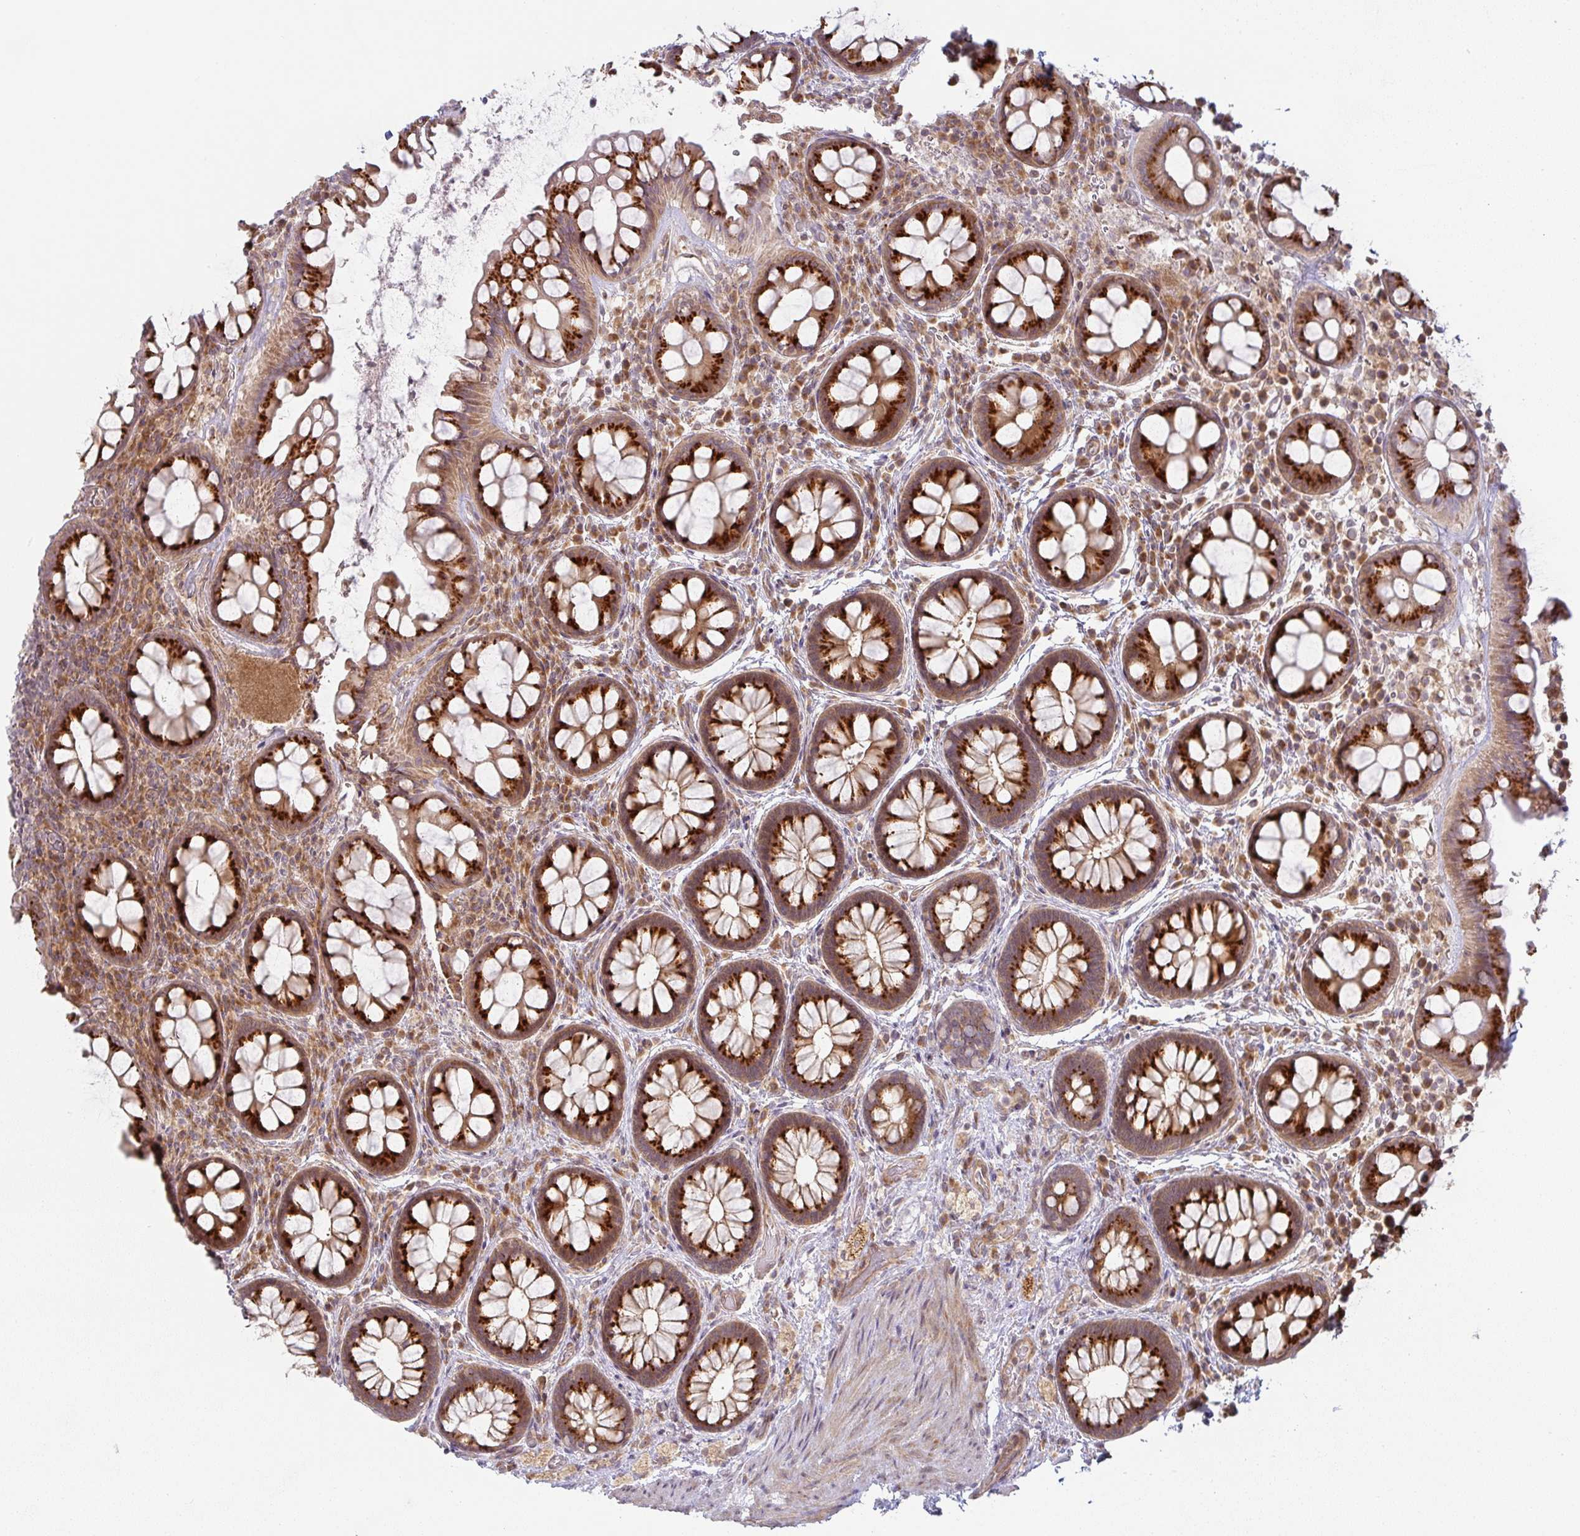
{"staining": {"intensity": "strong", "quantity": ">75%", "location": "cytoplasmic/membranous"}, "tissue": "rectum", "cell_type": "Glandular cells", "image_type": "normal", "snomed": [{"axis": "morphology", "description": "Normal tissue, NOS"}, {"axis": "topography", "description": "Rectum"}], "caption": "A high amount of strong cytoplasmic/membranous staining is identified in approximately >75% of glandular cells in normal rectum.", "gene": "MOB1A", "patient": {"sex": "female", "age": 69}}